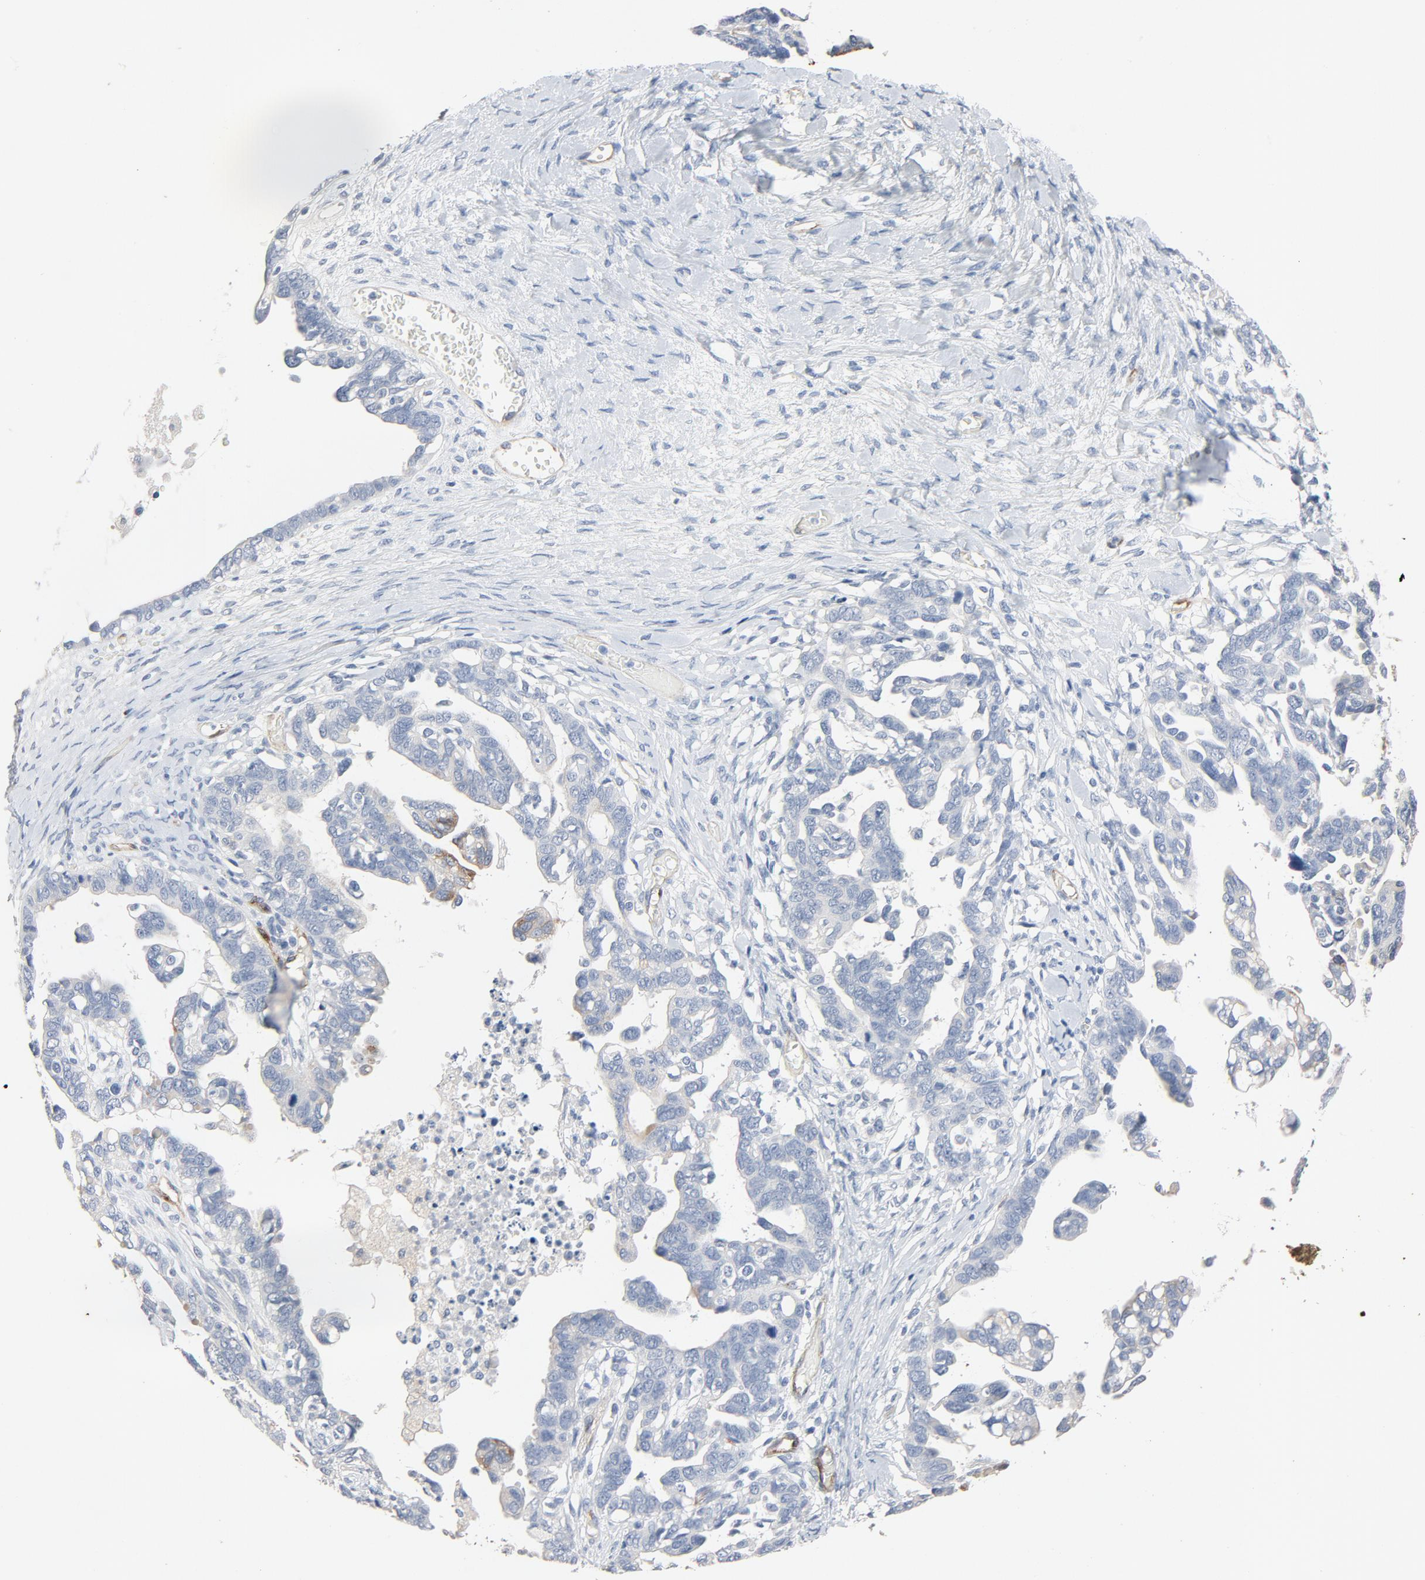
{"staining": {"intensity": "negative", "quantity": "none", "location": "none"}, "tissue": "ovarian cancer", "cell_type": "Tumor cells", "image_type": "cancer", "snomed": [{"axis": "morphology", "description": "Cystadenocarcinoma, serous, NOS"}, {"axis": "topography", "description": "Ovary"}], "caption": "Immunohistochemical staining of ovarian cancer (serous cystadenocarcinoma) displays no significant expression in tumor cells. (DAB (3,3'-diaminobenzidine) immunohistochemistry (IHC) with hematoxylin counter stain).", "gene": "KDR", "patient": {"sex": "female", "age": 69}}